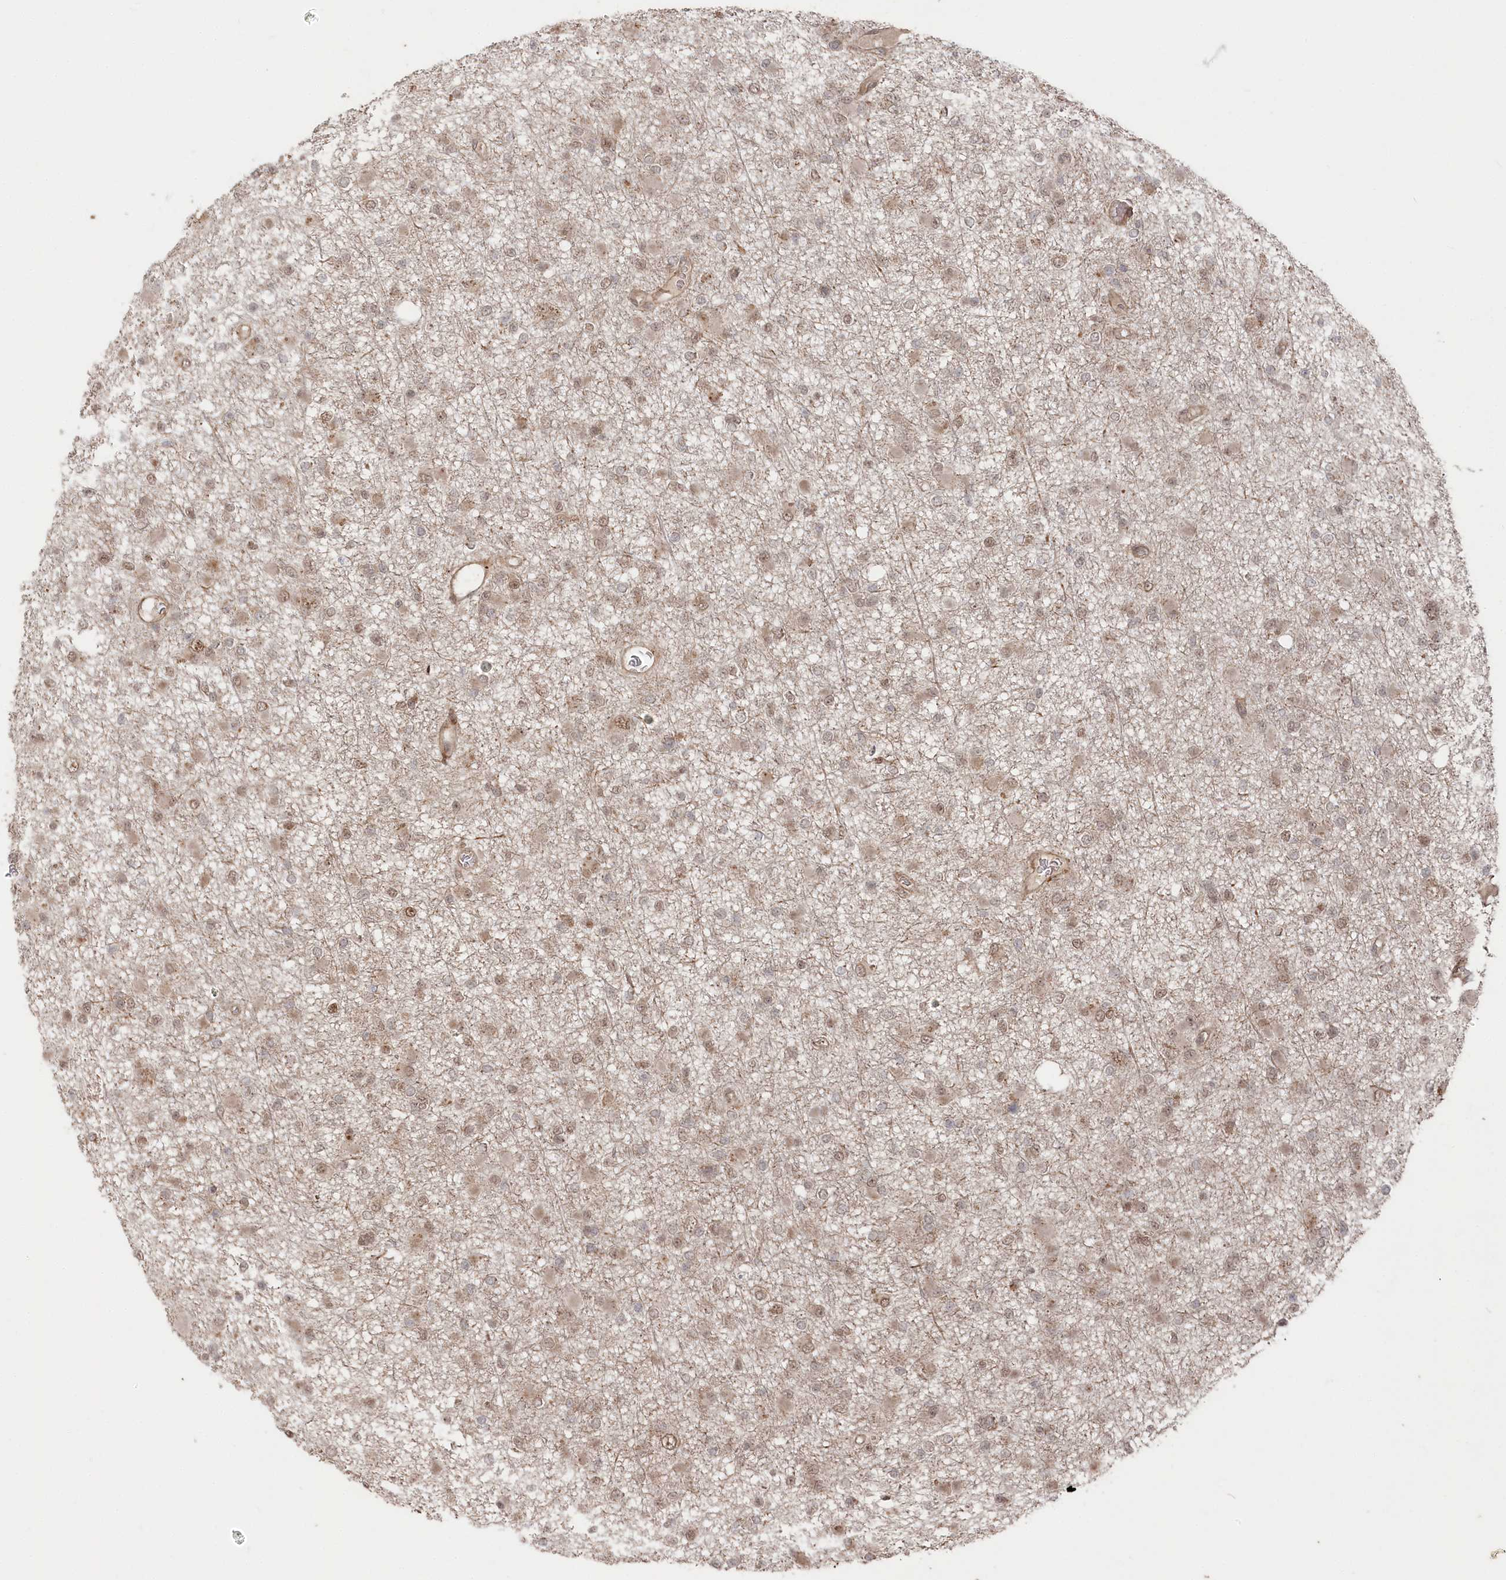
{"staining": {"intensity": "weak", "quantity": ">75%", "location": "nuclear"}, "tissue": "glioma", "cell_type": "Tumor cells", "image_type": "cancer", "snomed": [{"axis": "morphology", "description": "Glioma, malignant, Low grade"}, {"axis": "topography", "description": "Brain"}], "caption": "Tumor cells display low levels of weak nuclear positivity in about >75% of cells in glioma.", "gene": "POLR3A", "patient": {"sex": "female", "age": 22}}